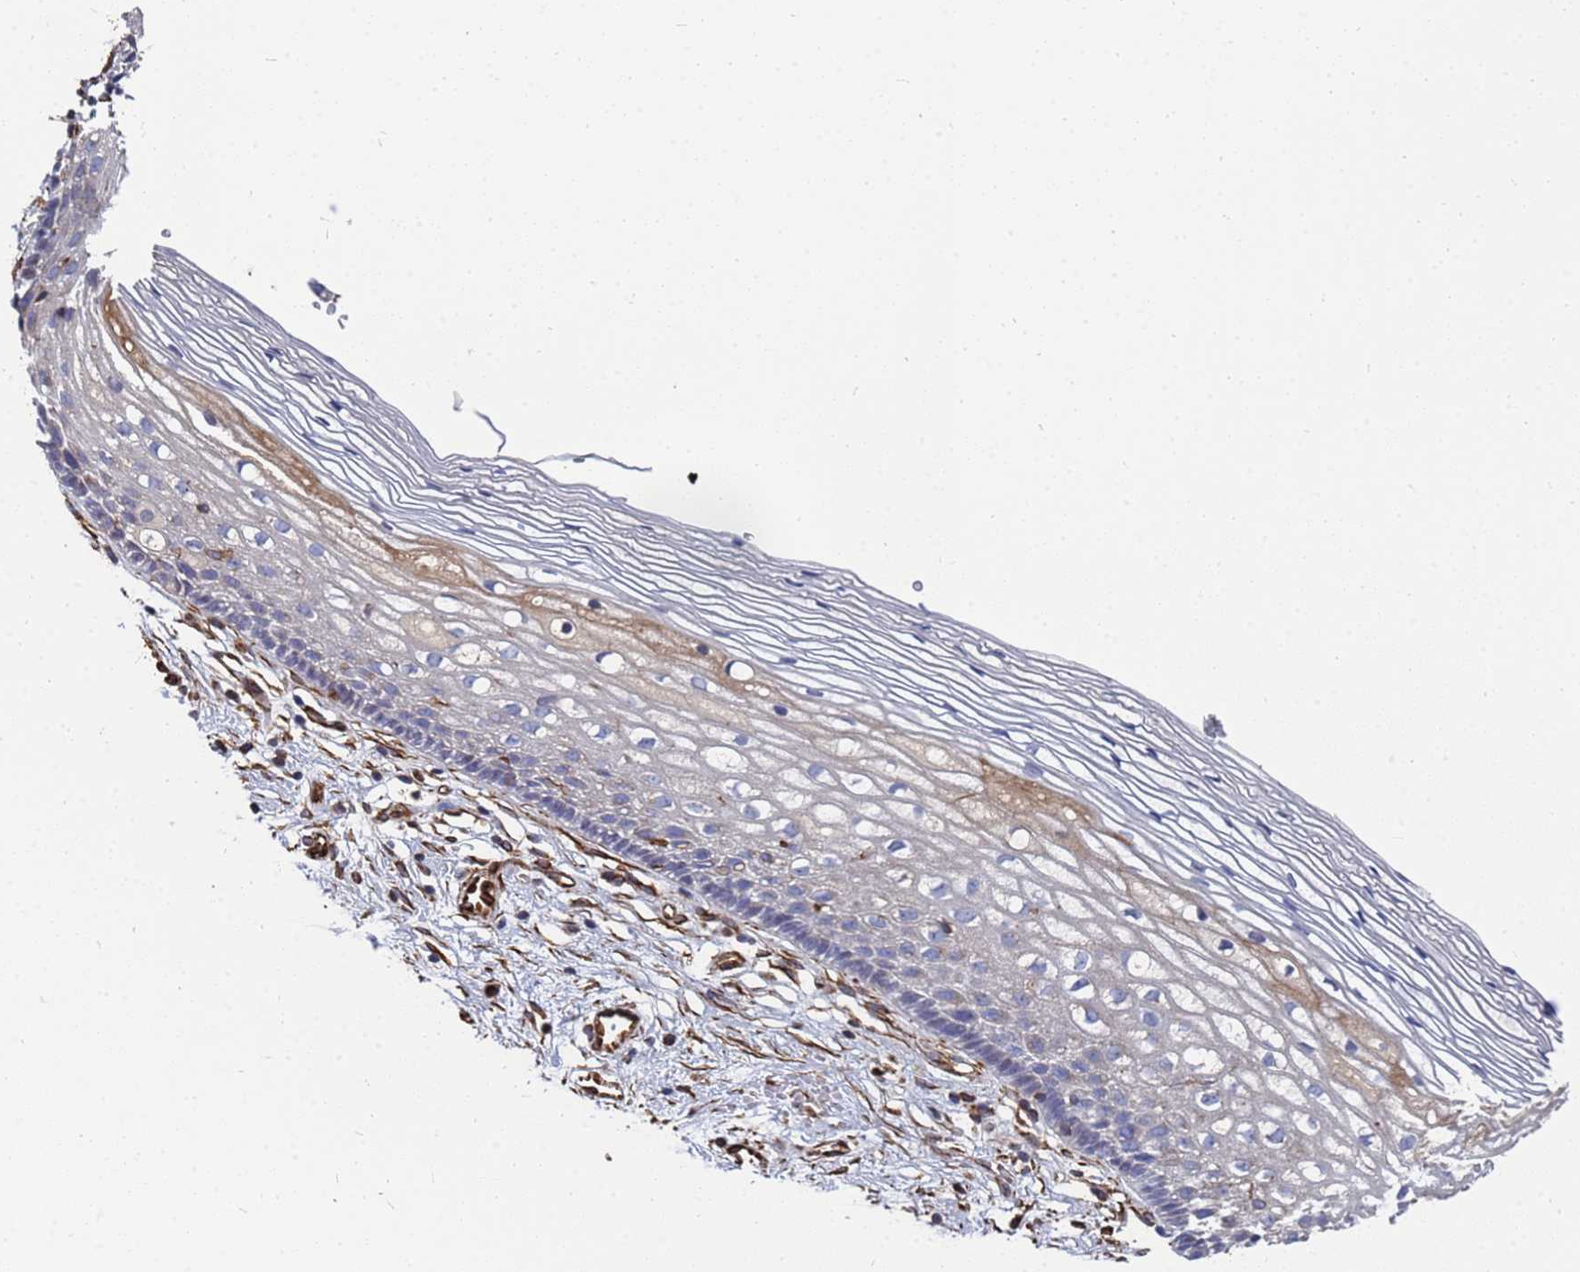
{"staining": {"intensity": "negative", "quantity": "none", "location": "none"}, "tissue": "cervix", "cell_type": "Glandular cells", "image_type": "normal", "snomed": [{"axis": "morphology", "description": "Normal tissue, NOS"}, {"axis": "topography", "description": "Cervix"}], "caption": "High magnification brightfield microscopy of normal cervix stained with DAB (3,3'-diaminobenzidine) (brown) and counterstained with hematoxylin (blue): glandular cells show no significant positivity.", "gene": "SYT13", "patient": {"sex": "female", "age": 27}}